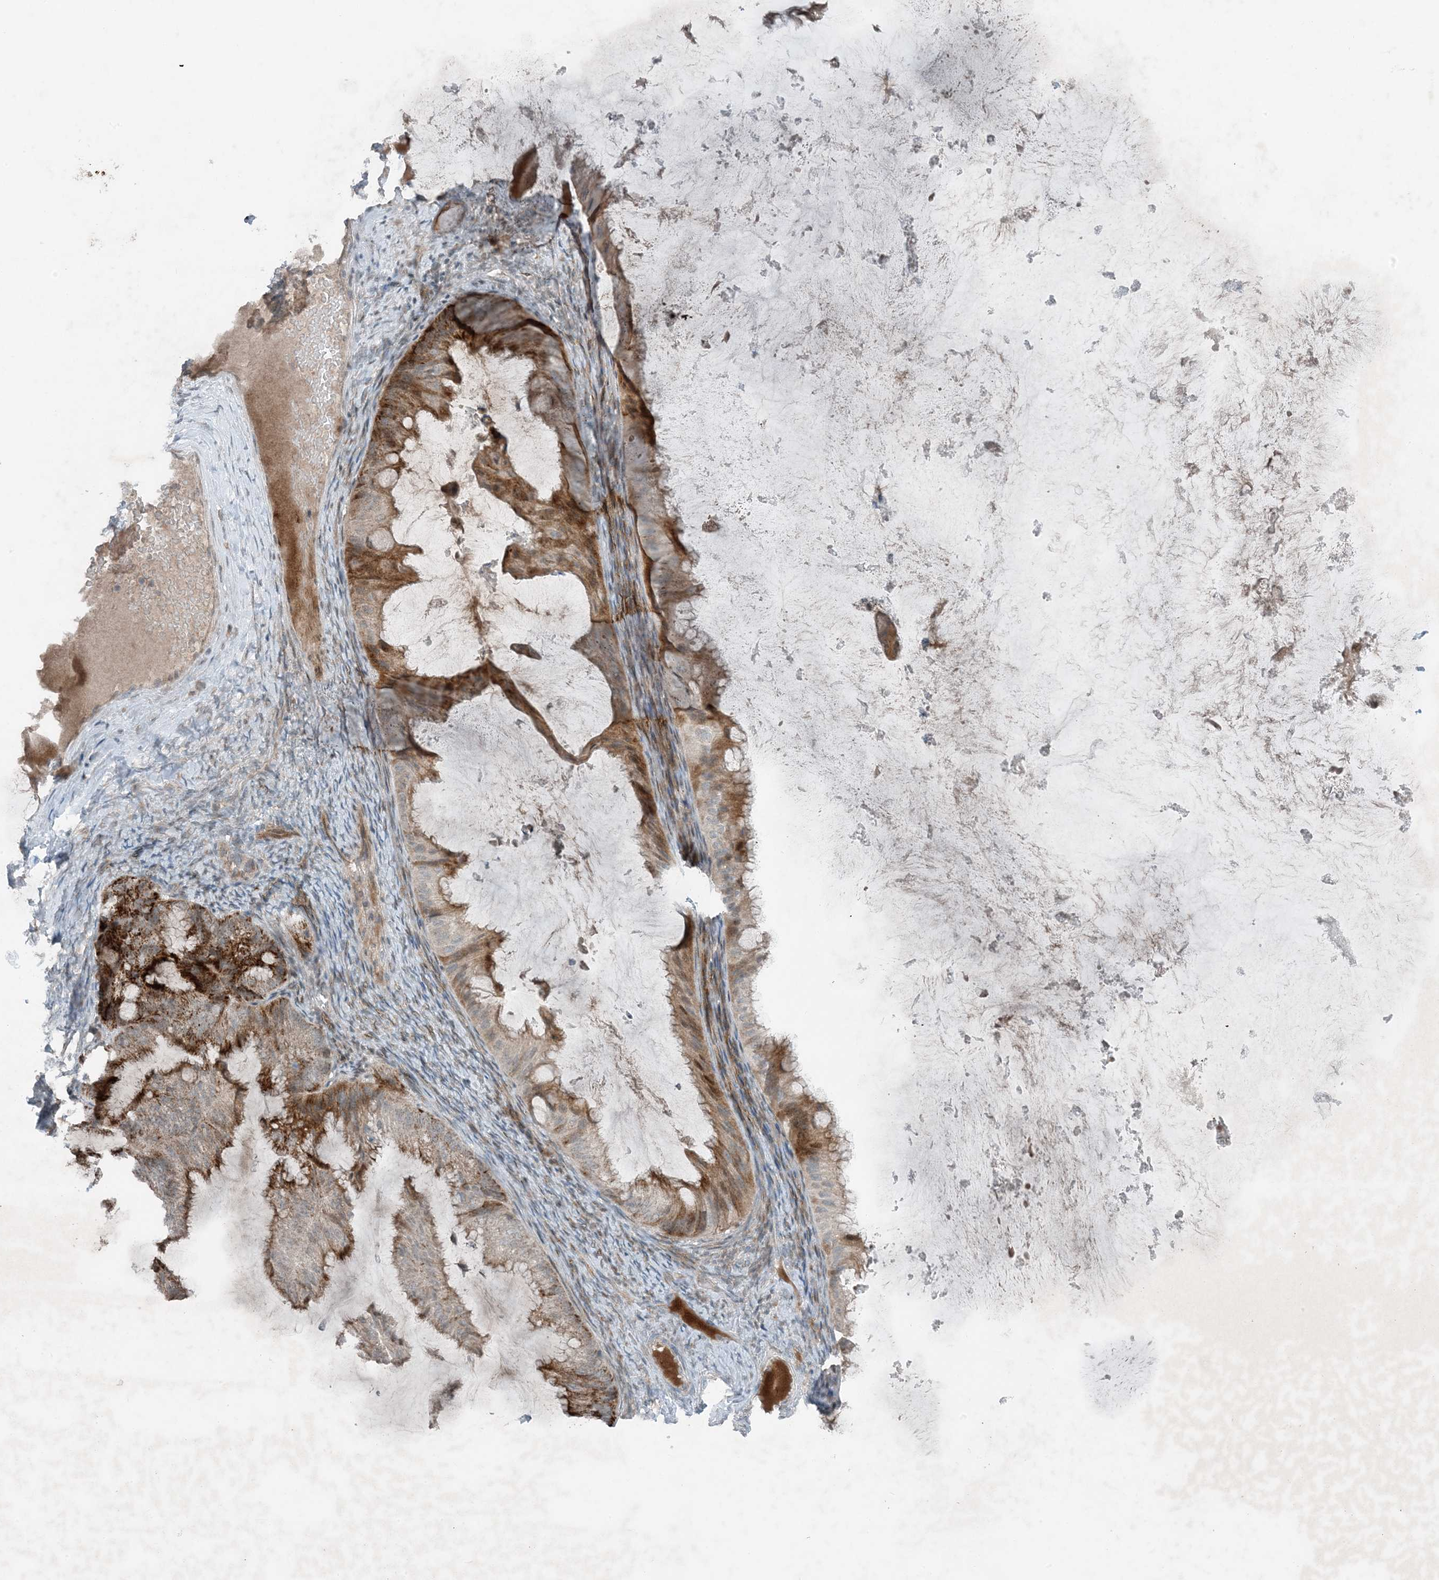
{"staining": {"intensity": "moderate", "quantity": ">75%", "location": "cytoplasmic/membranous"}, "tissue": "ovarian cancer", "cell_type": "Tumor cells", "image_type": "cancer", "snomed": [{"axis": "morphology", "description": "Cystadenocarcinoma, mucinous, NOS"}, {"axis": "topography", "description": "Ovary"}], "caption": "Ovarian mucinous cystadenocarcinoma was stained to show a protein in brown. There is medium levels of moderate cytoplasmic/membranous positivity in approximately >75% of tumor cells.", "gene": "MITD1", "patient": {"sex": "female", "age": 61}}